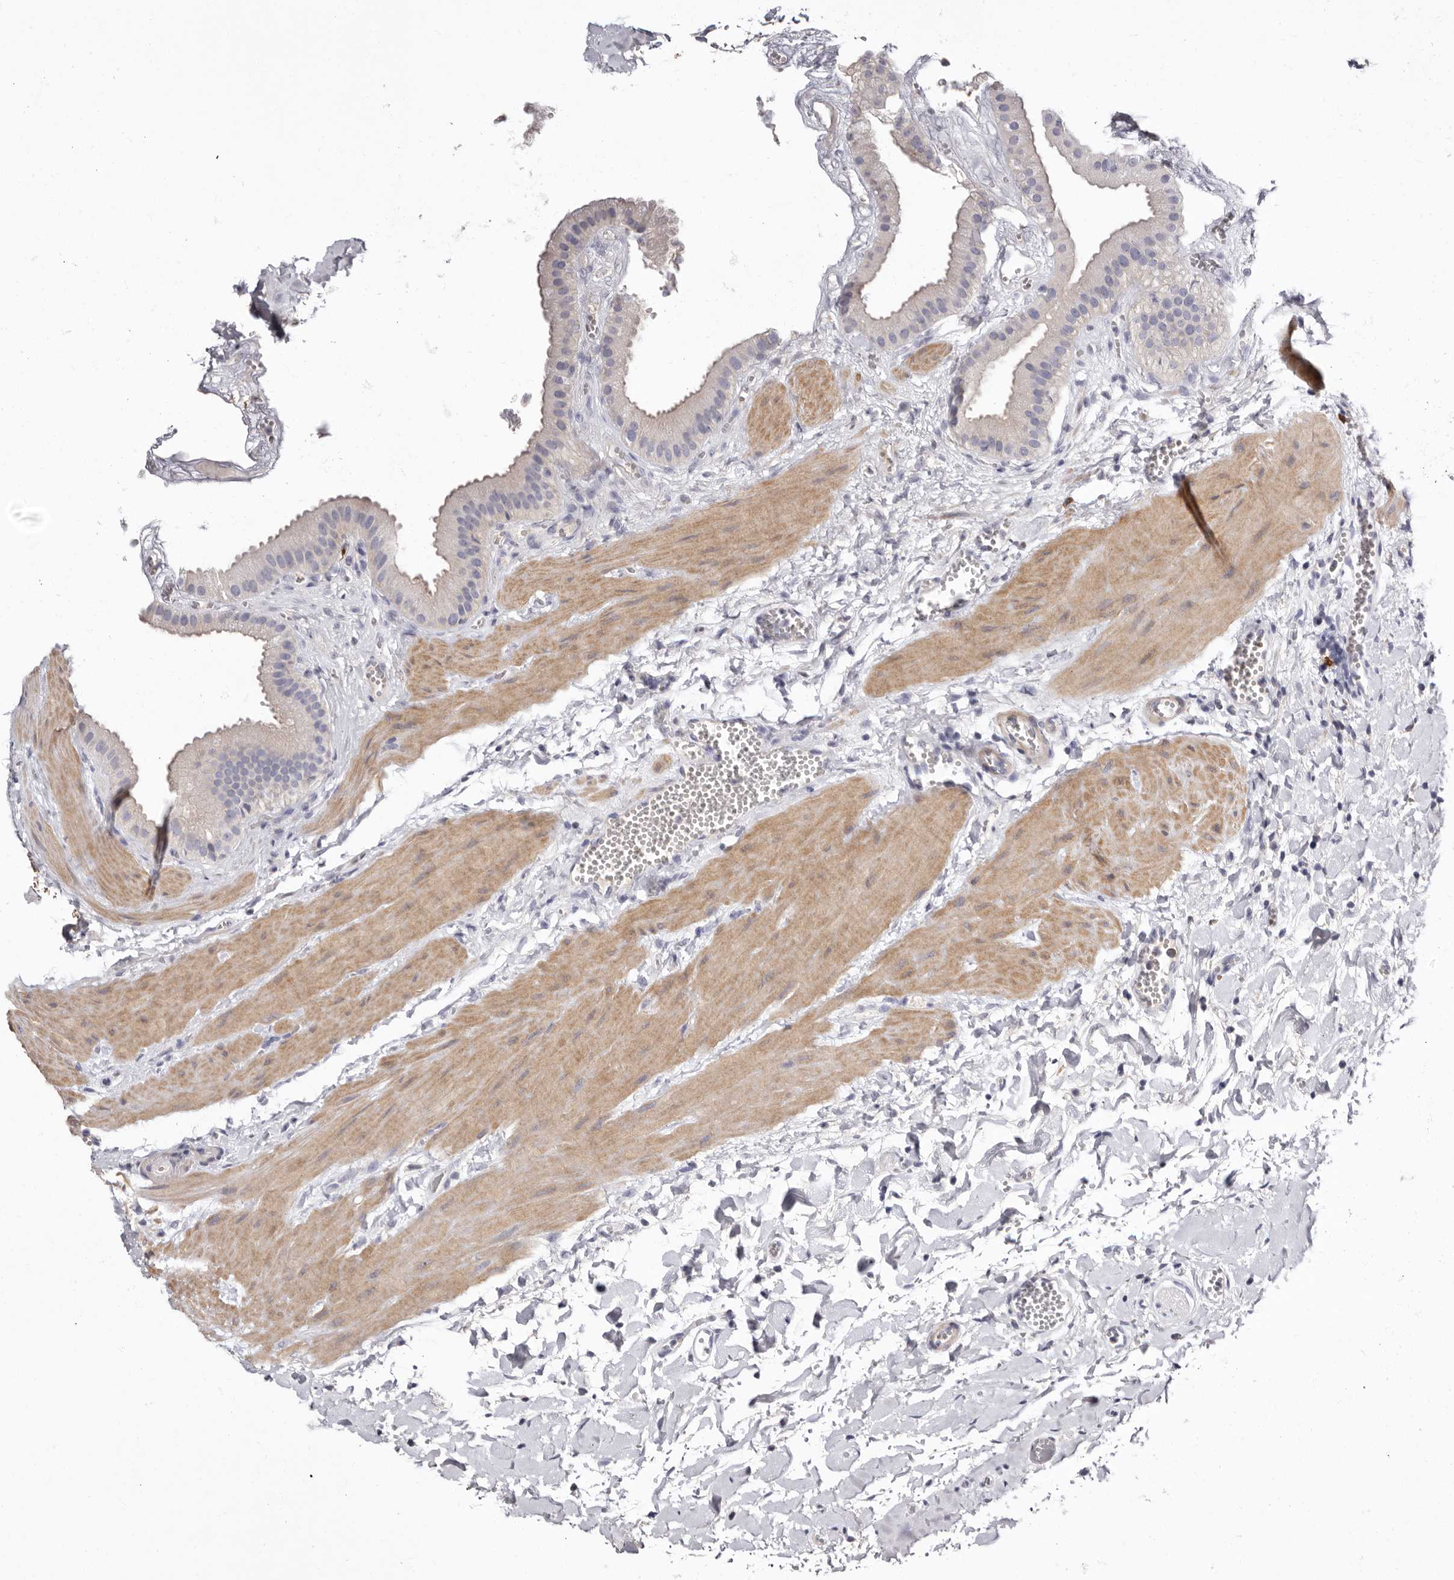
{"staining": {"intensity": "negative", "quantity": "none", "location": "none"}, "tissue": "gallbladder", "cell_type": "Glandular cells", "image_type": "normal", "snomed": [{"axis": "morphology", "description": "Normal tissue, NOS"}, {"axis": "topography", "description": "Gallbladder"}], "caption": "Gallbladder was stained to show a protein in brown. There is no significant positivity in glandular cells. The staining is performed using DAB (3,3'-diaminobenzidine) brown chromogen with nuclei counter-stained in using hematoxylin.", "gene": "S1PR5", "patient": {"sex": "male", "age": 55}}